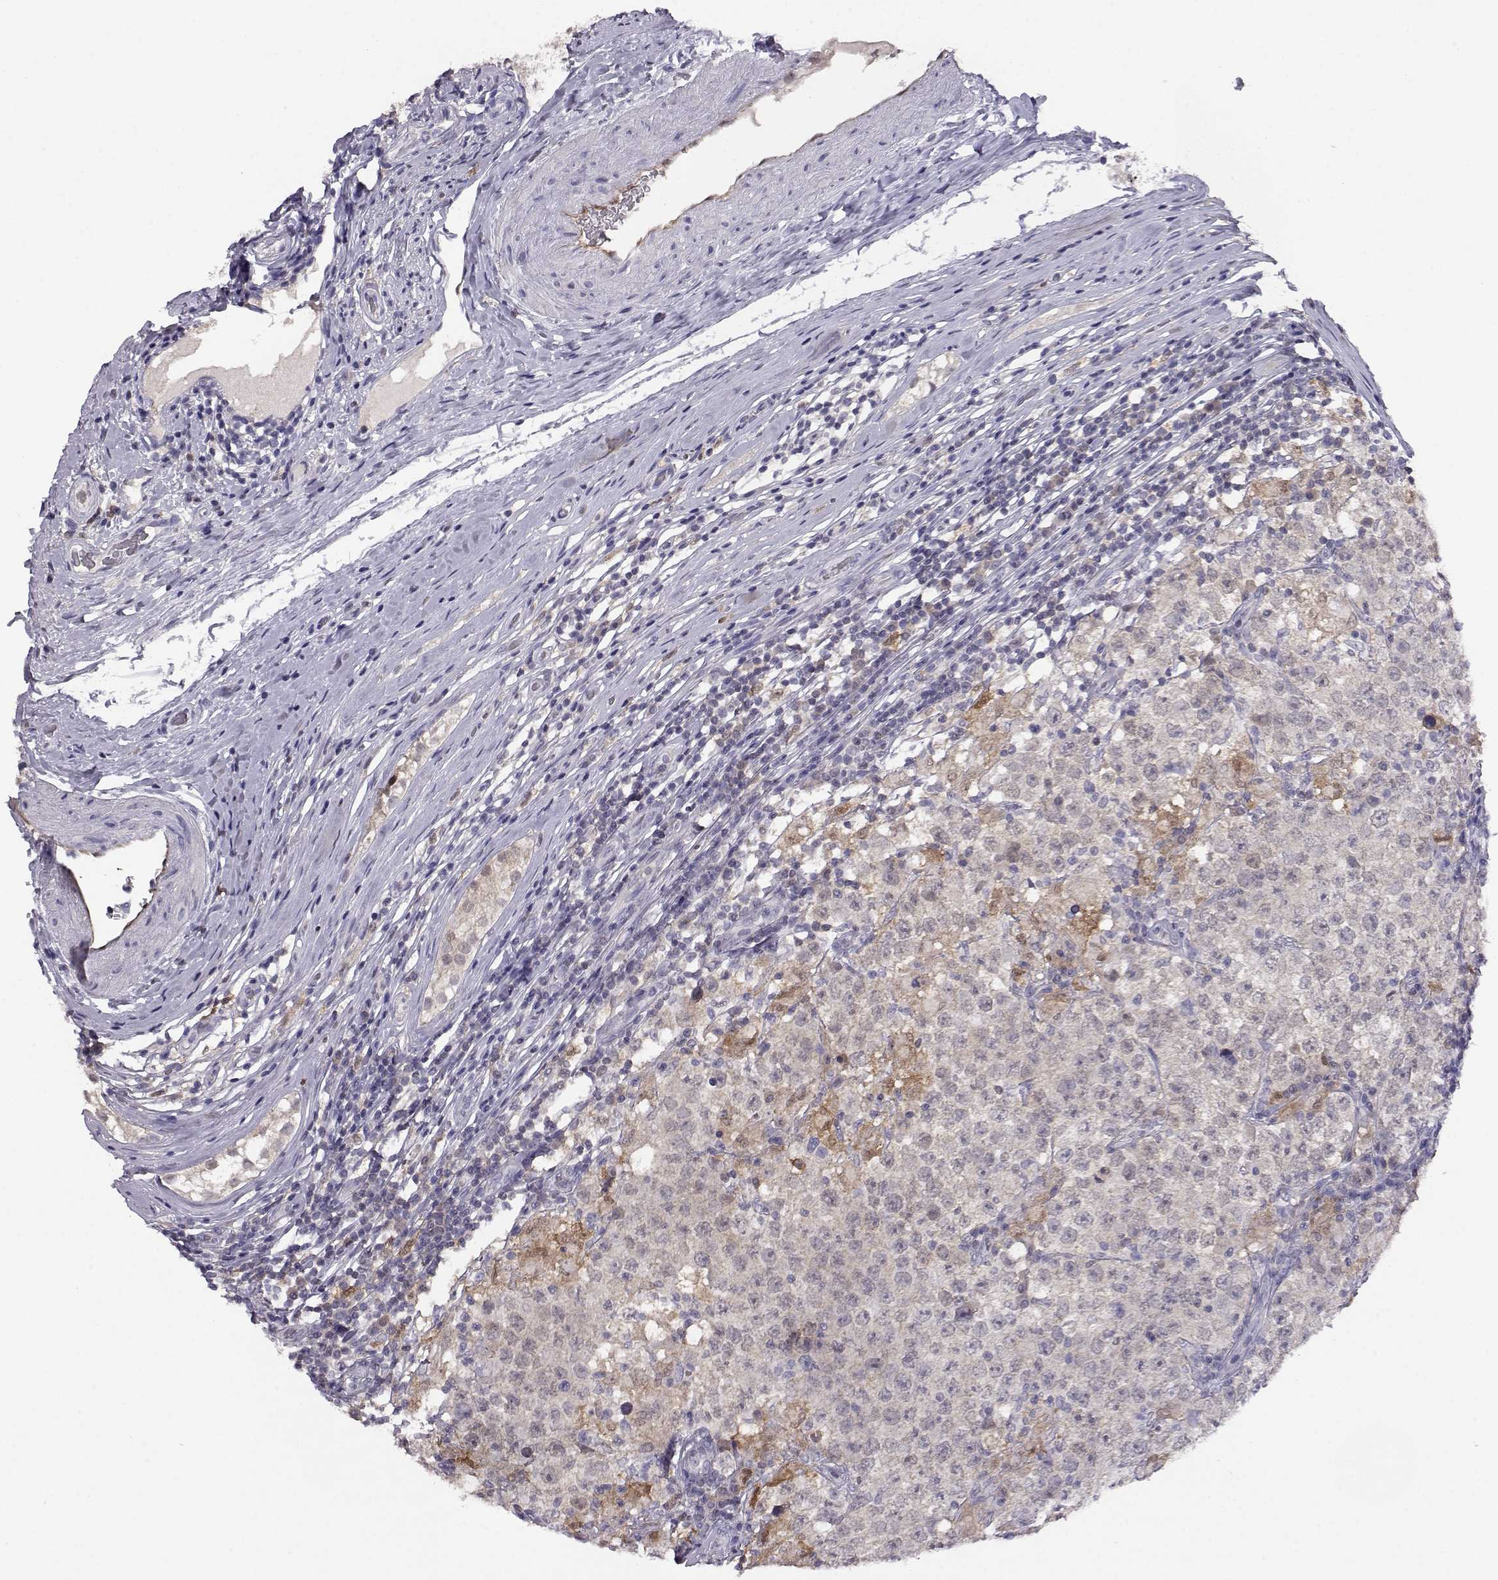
{"staining": {"intensity": "negative", "quantity": "none", "location": "none"}, "tissue": "testis cancer", "cell_type": "Tumor cells", "image_type": "cancer", "snomed": [{"axis": "morphology", "description": "Seminoma, NOS"}, {"axis": "morphology", "description": "Carcinoma, Embryonal, NOS"}, {"axis": "topography", "description": "Testis"}], "caption": "A histopathology image of human testis cancer (embryonal carcinoma) is negative for staining in tumor cells.", "gene": "AKR1B1", "patient": {"sex": "male", "age": 41}}